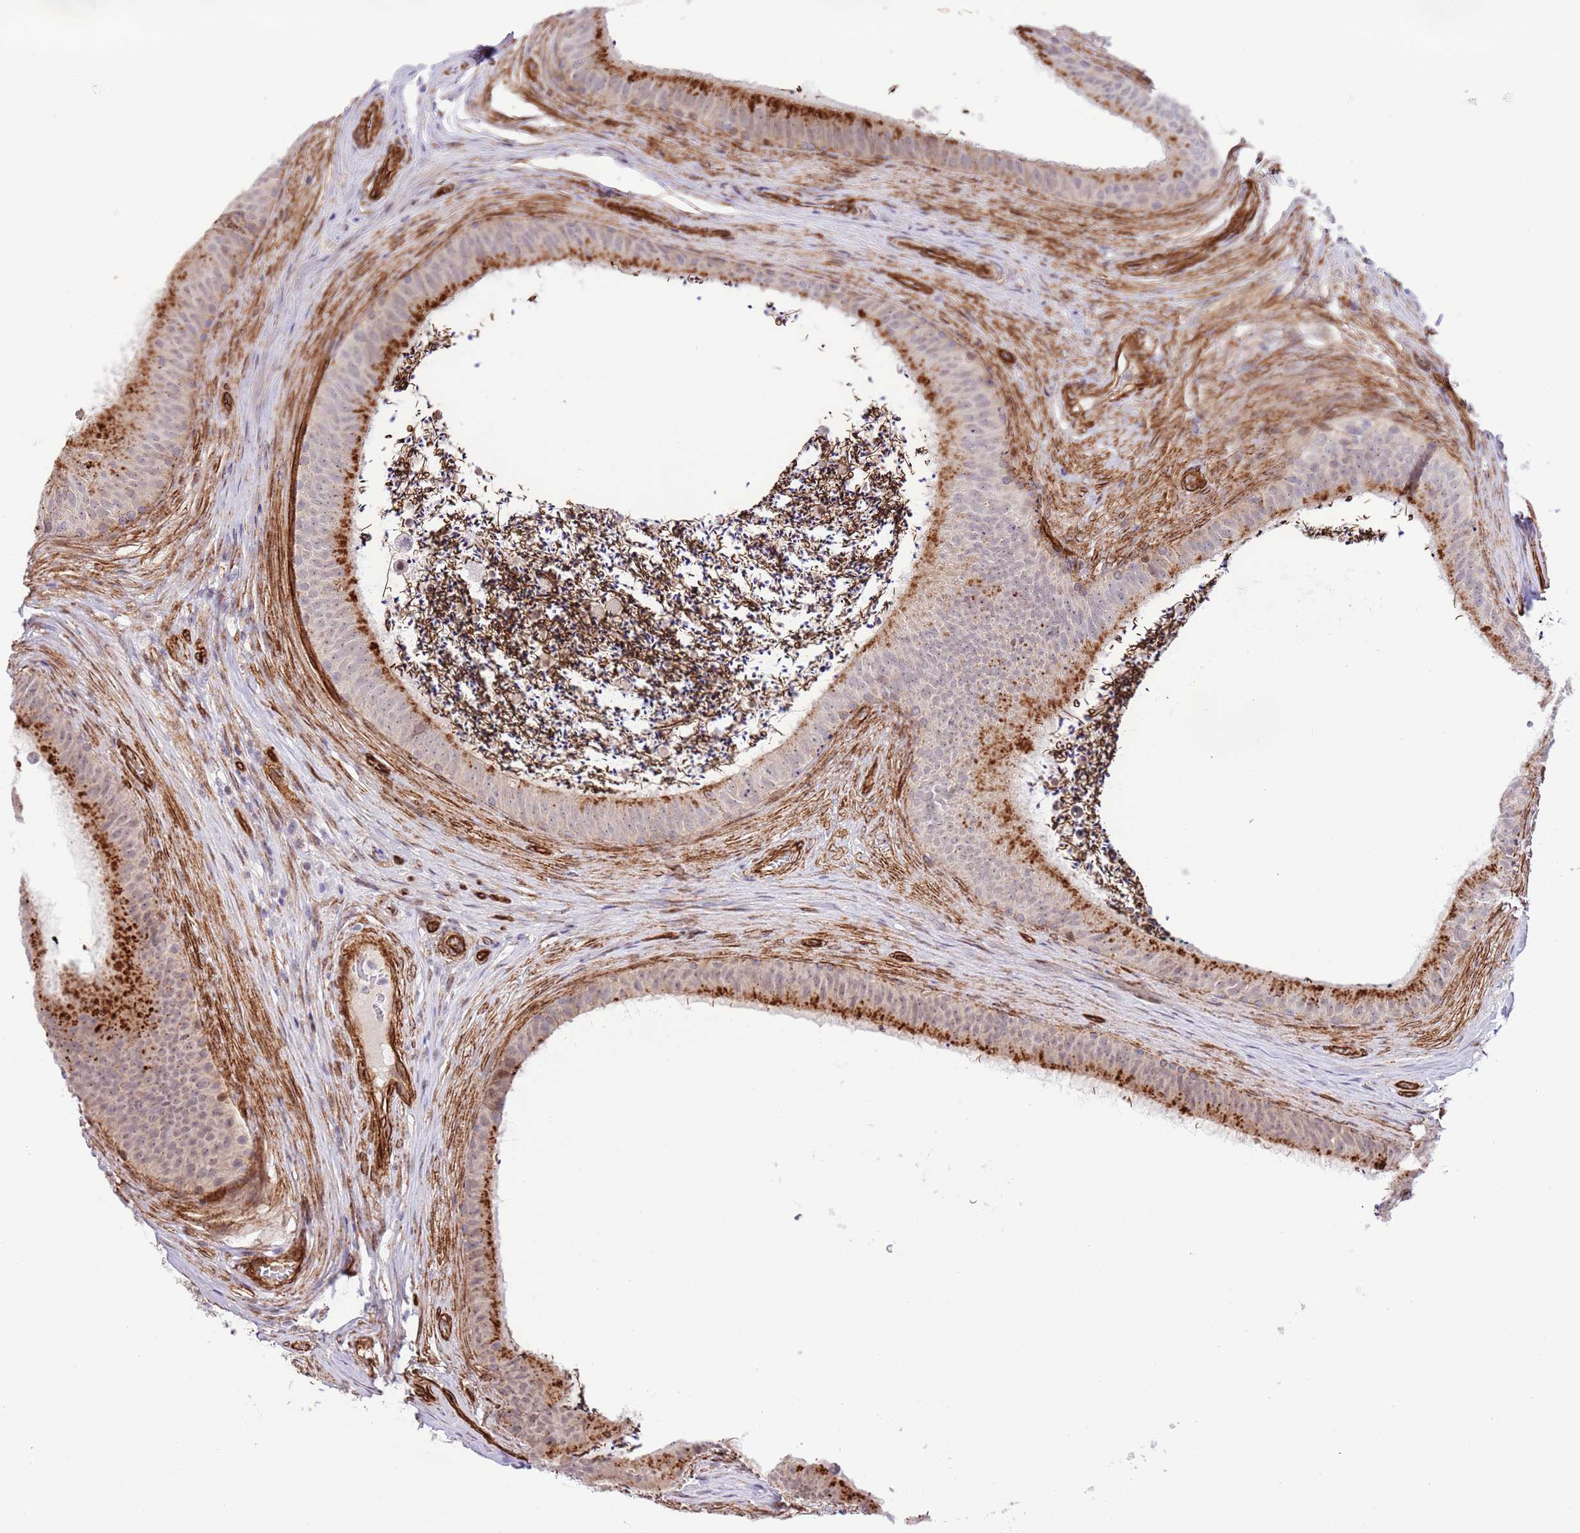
{"staining": {"intensity": "strong", "quantity": "25%-75%", "location": "cytoplasmic/membranous"}, "tissue": "epididymis", "cell_type": "Glandular cells", "image_type": "normal", "snomed": [{"axis": "morphology", "description": "Normal tissue, NOS"}, {"axis": "topography", "description": "Testis"}, {"axis": "topography", "description": "Epididymis"}], "caption": "Immunohistochemical staining of normal human epididymis exhibits 25%-75% levels of strong cytoplasmic/membranous protein expression in about 25%-75% of glandular cells. (DAB = brown stain, brightfield microscopy at high magnification).", "gene": "NEK3", "patient": {"sex": "male", "age": 41}}